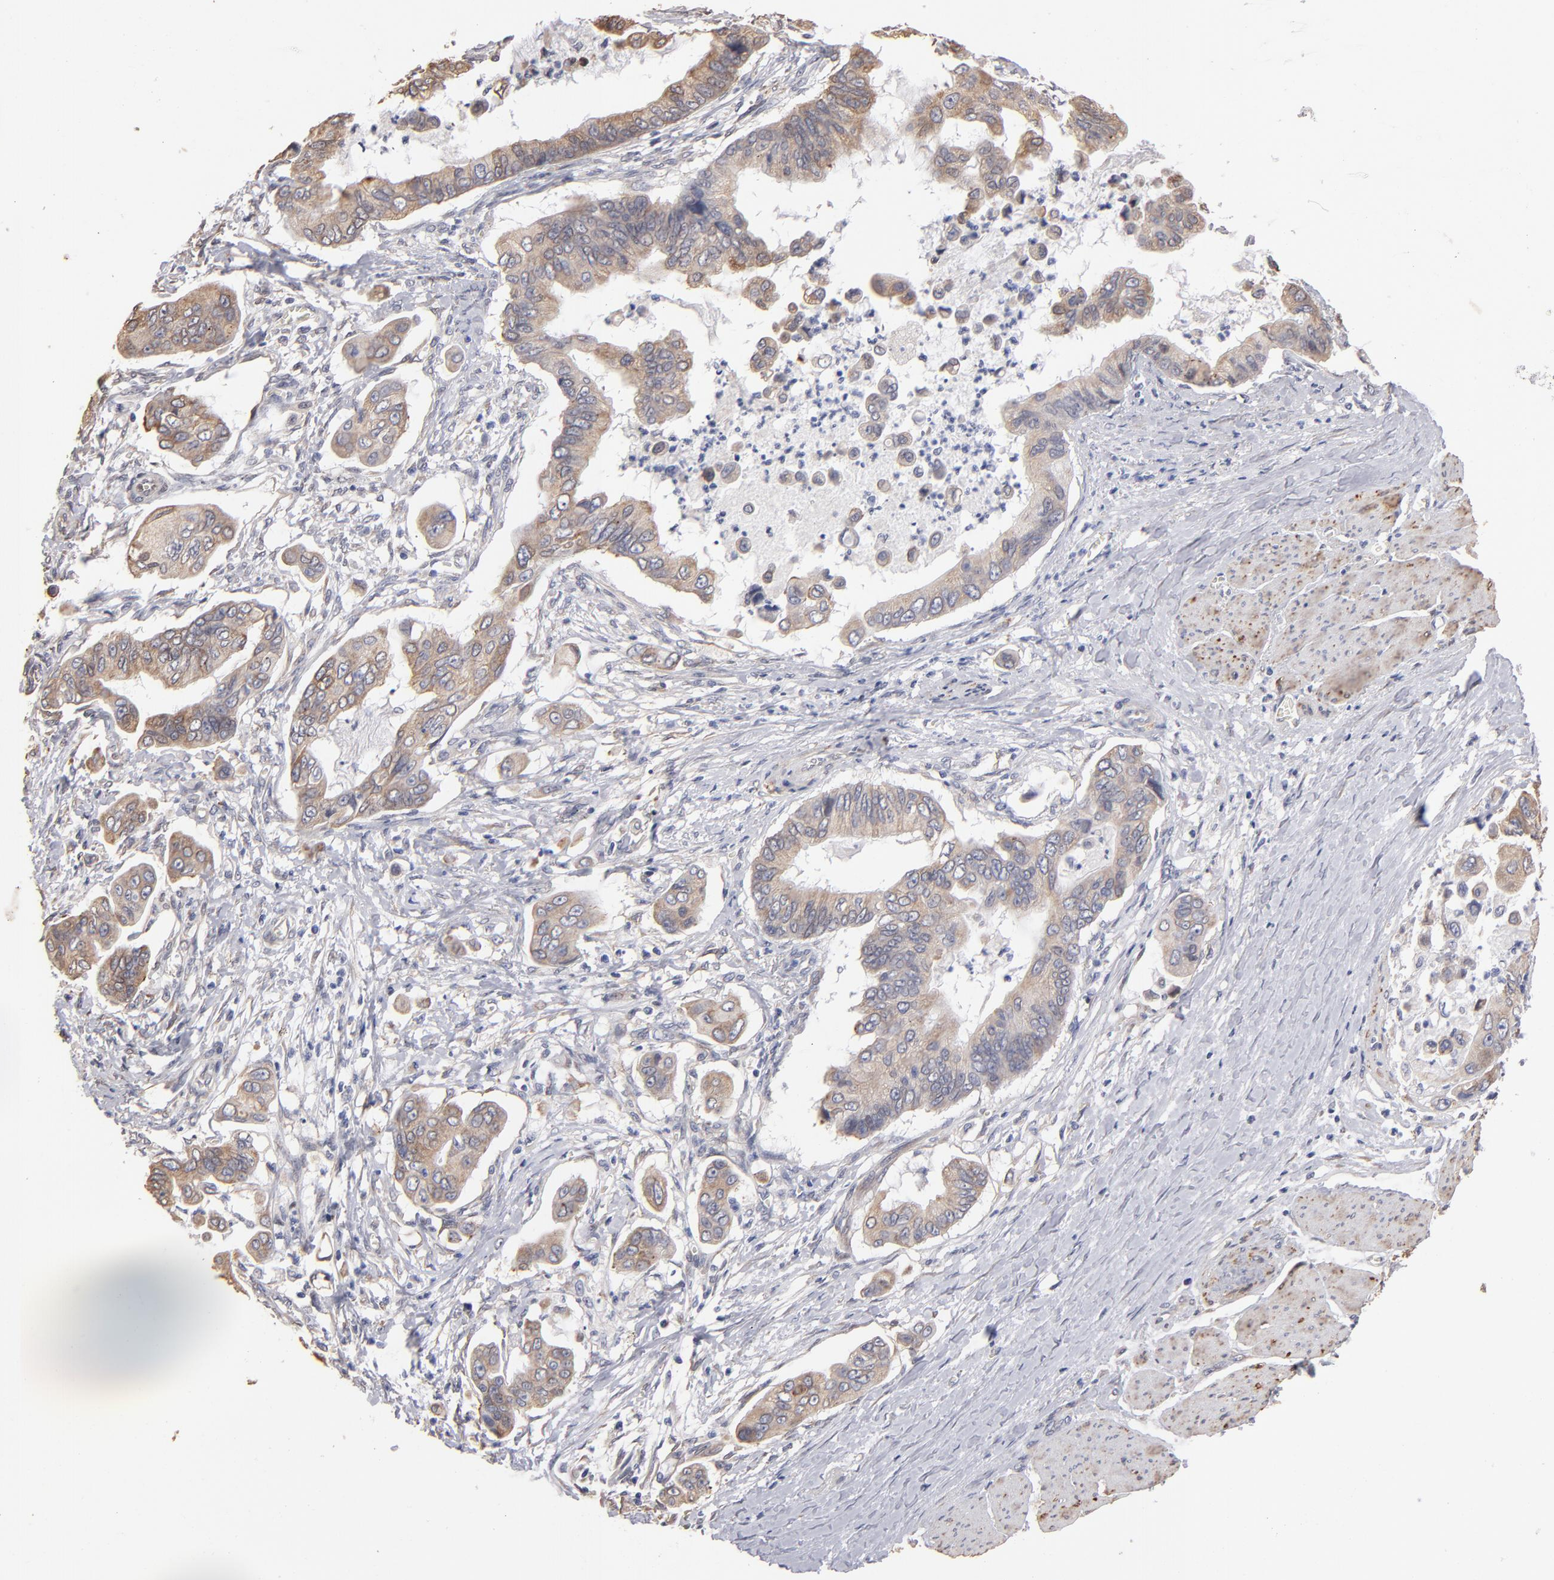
{"staining": {"intensity": "weak", "quantity": ">75%", "location": "cytoplasmic/membranous"}, "tissue": "stomach cancer", "cell_type": "Tumor cells", "image_type": "cancer", "snomed": [{"axis": "morphology", "description": "Adenocarcinoma, NOS"}, {"axis": "topography", "description": "Stomach, upper"}], "caption": "Immunohistochemical staining of adenocarcinoma (stomach) demonstrates low levels of weak cytoplasmic/membranous expression in about >75% of tumor cells.", "gene": "PGRMC1", "patient": {"sex": "male", "age": 80}}